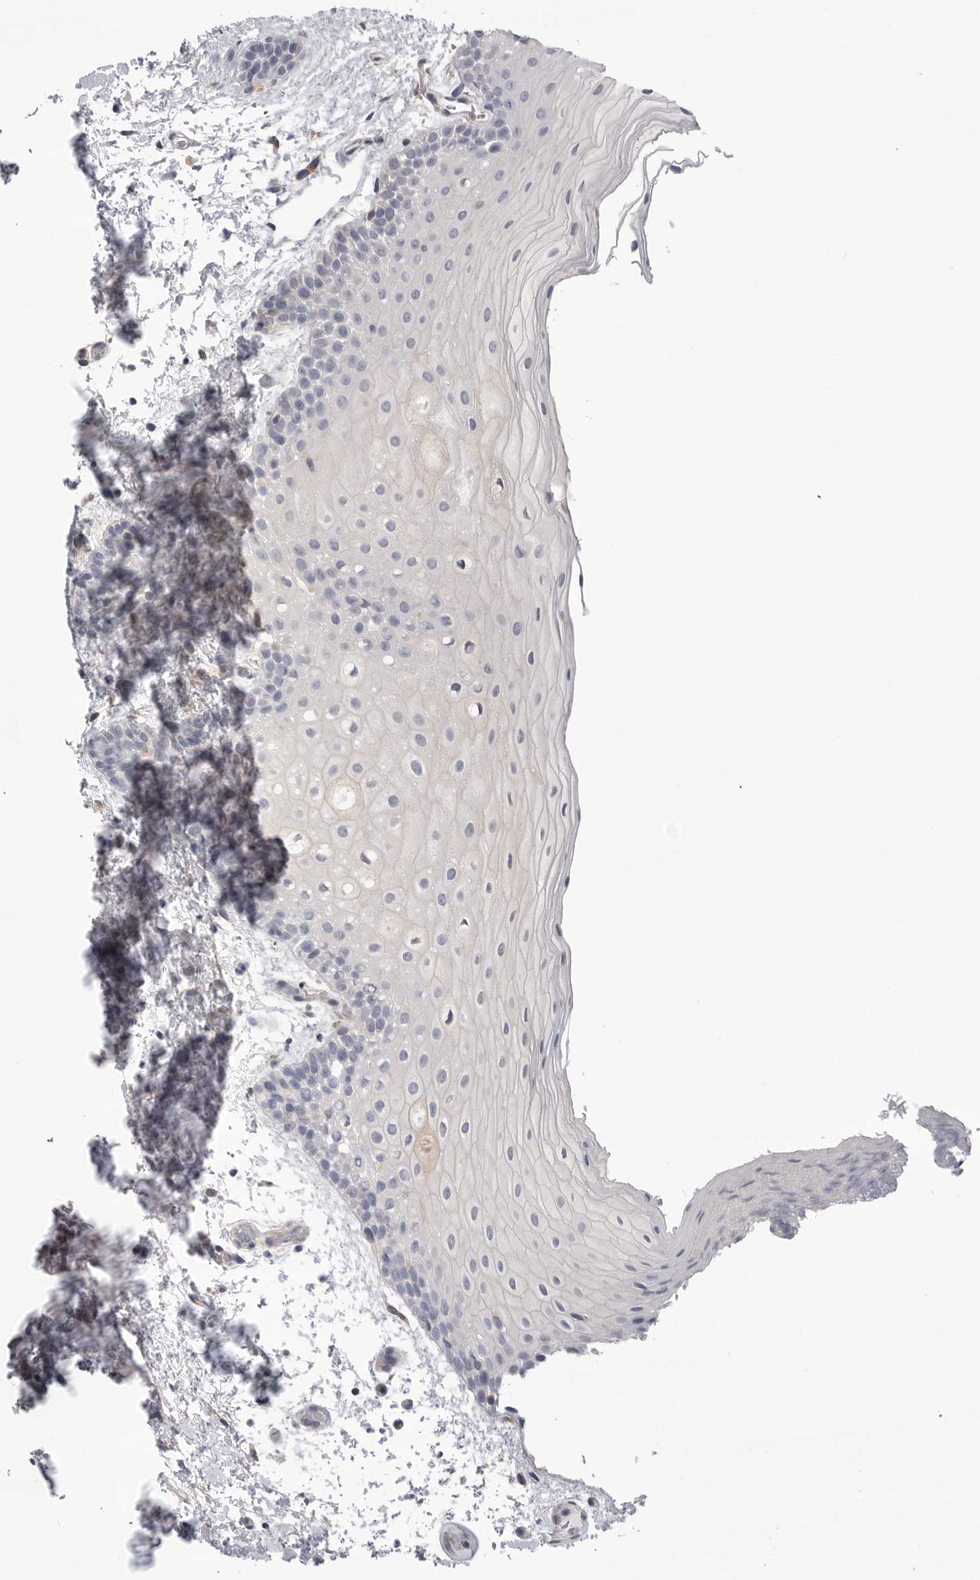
{"staining": {"intensity": "negative", "quantity": "none", "location": "none"}, "tissue": "oral mucosa", "cell_type": "Squamous epithelial cells", "image_type": "normal", "snomed": [{"axis": "morphology", "description": "Normal tissue, NOS"}, {"axis": "topography", "description": "Oral tissue"}], "caption": "DAB immunohistochemical staining of normal human oral mucosa shows no significant staining in squamous epithelial cells. (Stains: DAB (3,3'-diaminobenzidine) IHC with hematoxylin counter stain, Microscopy: brightfield microscopy at high magnification).", "gene": "DLGAP3", "patient": {"sex": "male", "age": 62}}